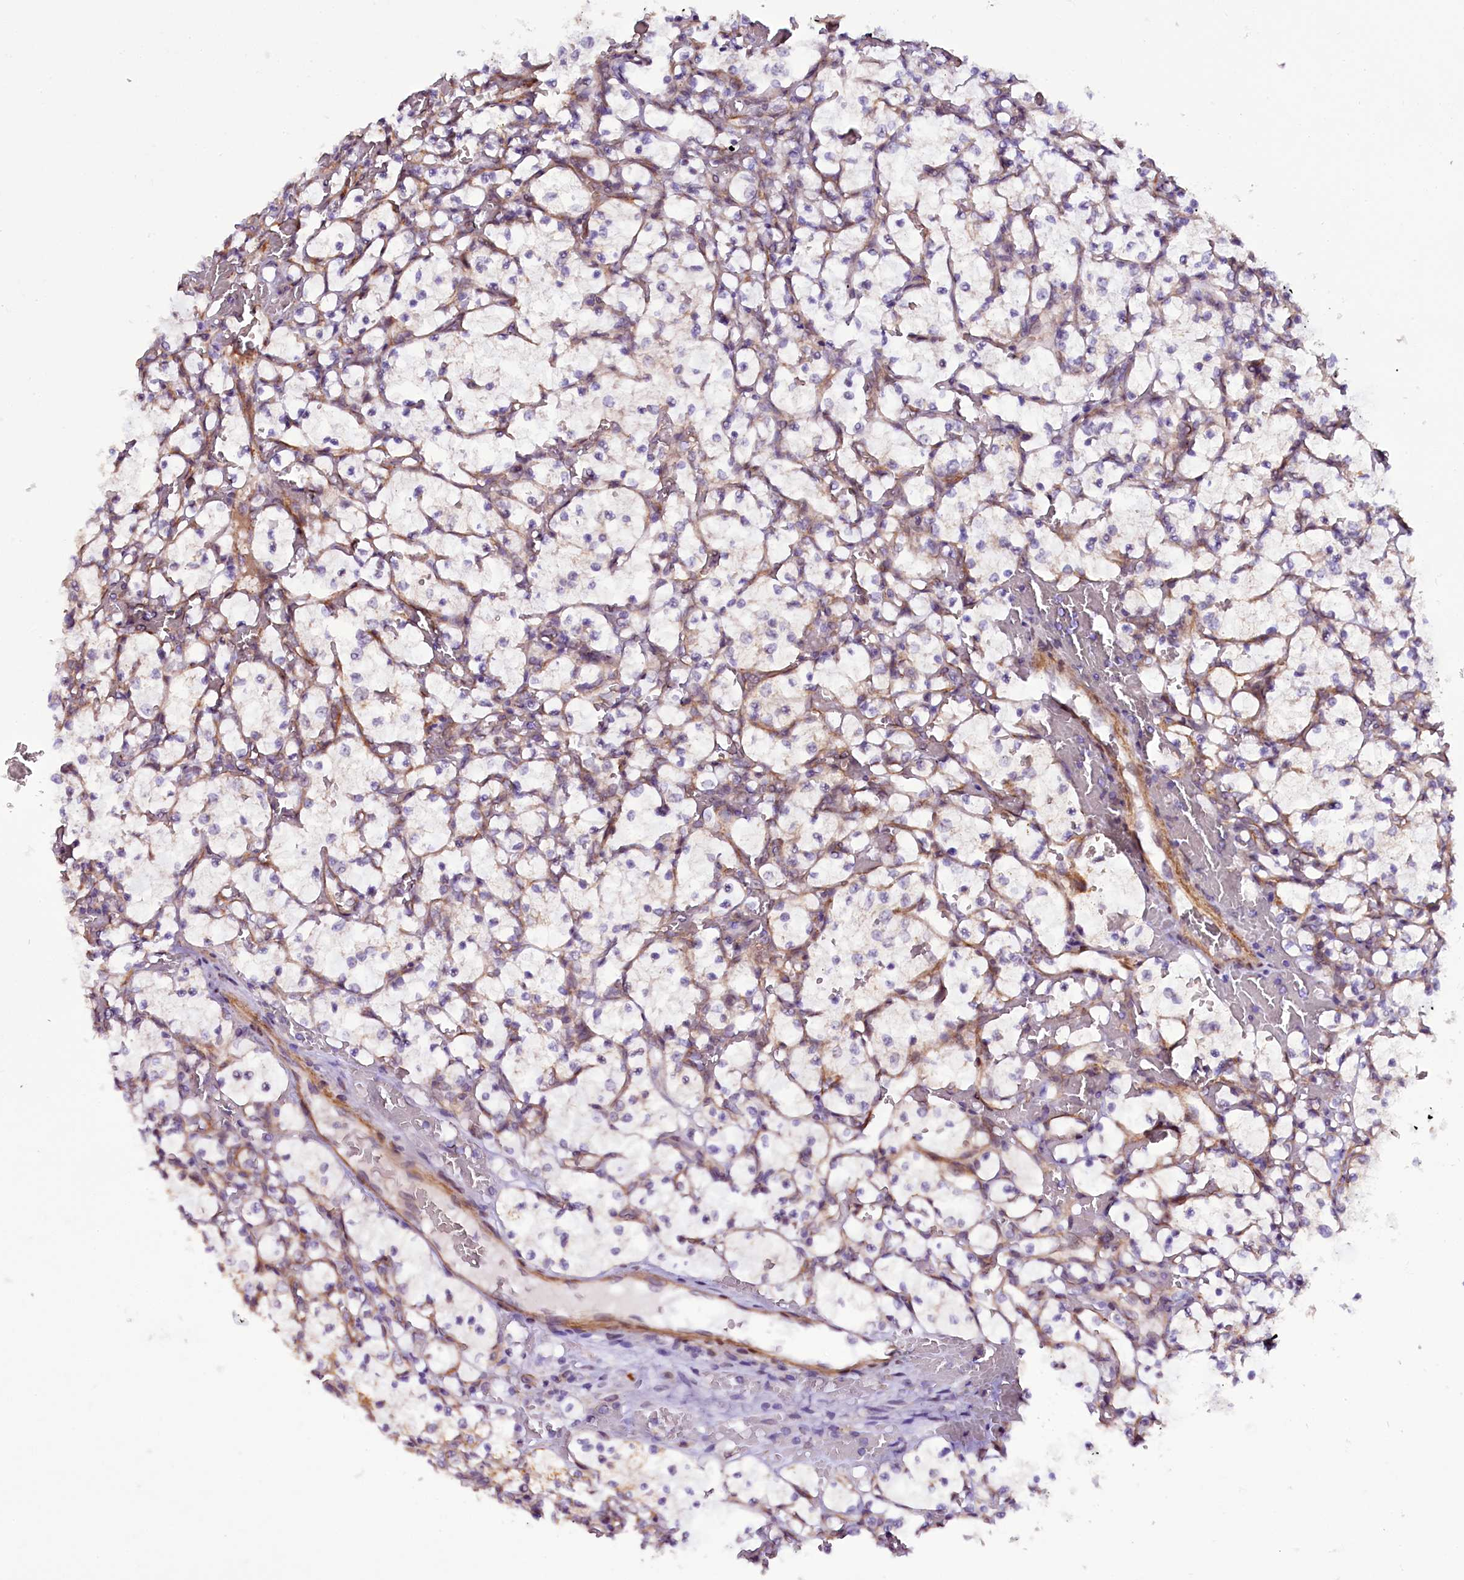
{"staining": {"intensity": "weak", "quantity": "25%-75%", "location": "cytoplasmic/membranous"}, "tissue": "renal cancer", "cell_type": "Tumor cells", "image_type": "cancer", "snomed": [{"axis": "morphology", "description": "Adenocarcinoma, NOS"}, {"axis": "topography", "description": "Kidney"}], "caption": "Human renal cancer (adenocarcinoma) stained with a protein marker displays weak staining in tumor cells.", "gene": "UACA", "patient": {"sex": "female", "age": 69}}